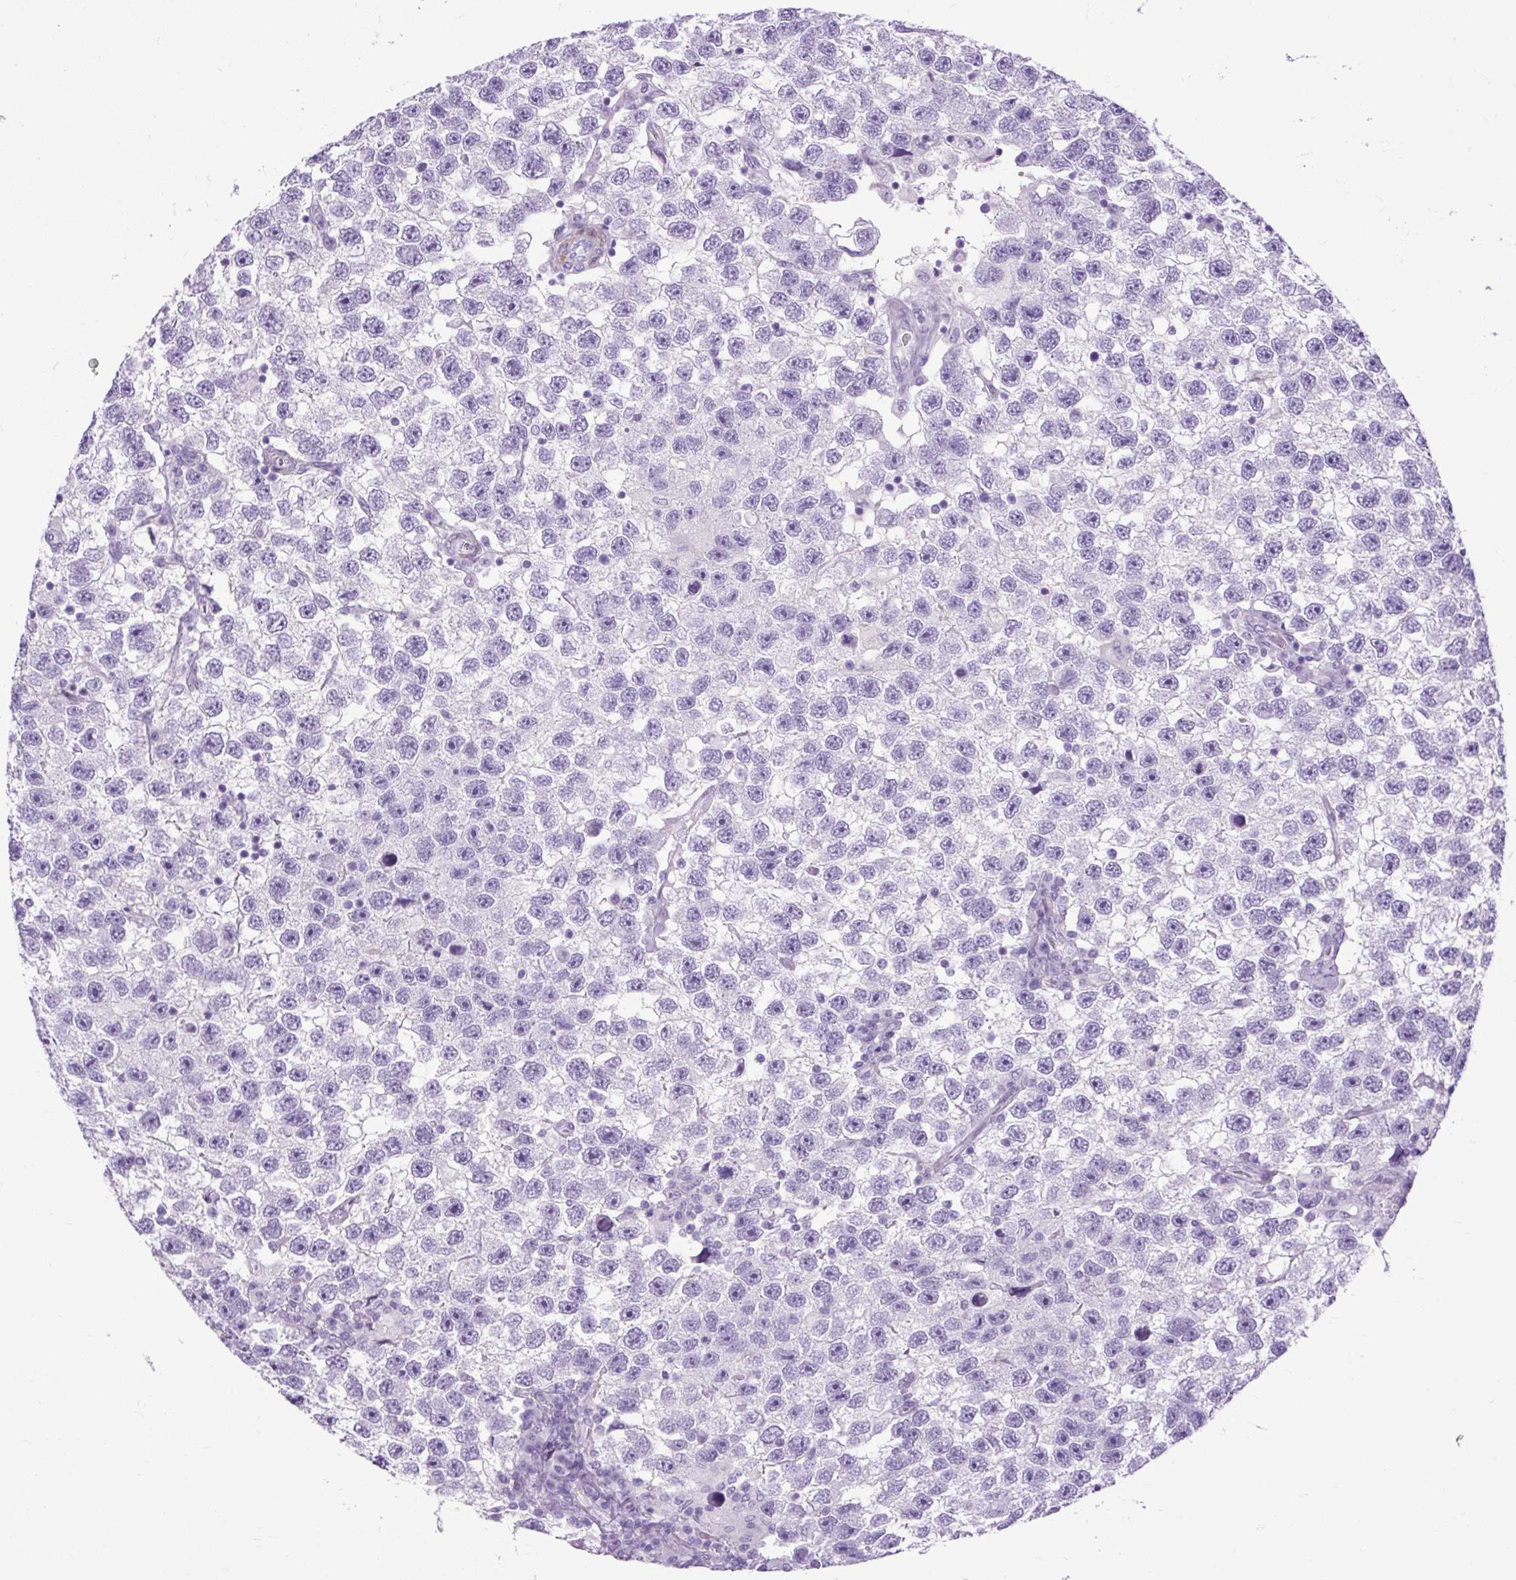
{"staining": {"intensity": "negative", "quantity": "none", "location": "none"}, "tissue": "testis cancer", "cell_type": "Tumor cells", "image_type": "cancer", "snomed": [{"axis": "morphology", "description": "Seminoma, NOS"}, {"axis": "topography", "description": "Testis"}], "caption": "The image exhibits no staining of tumor cells in testis cancer.", "gene": "DPP6", "patient": {"sex": "male", "age": 26}}